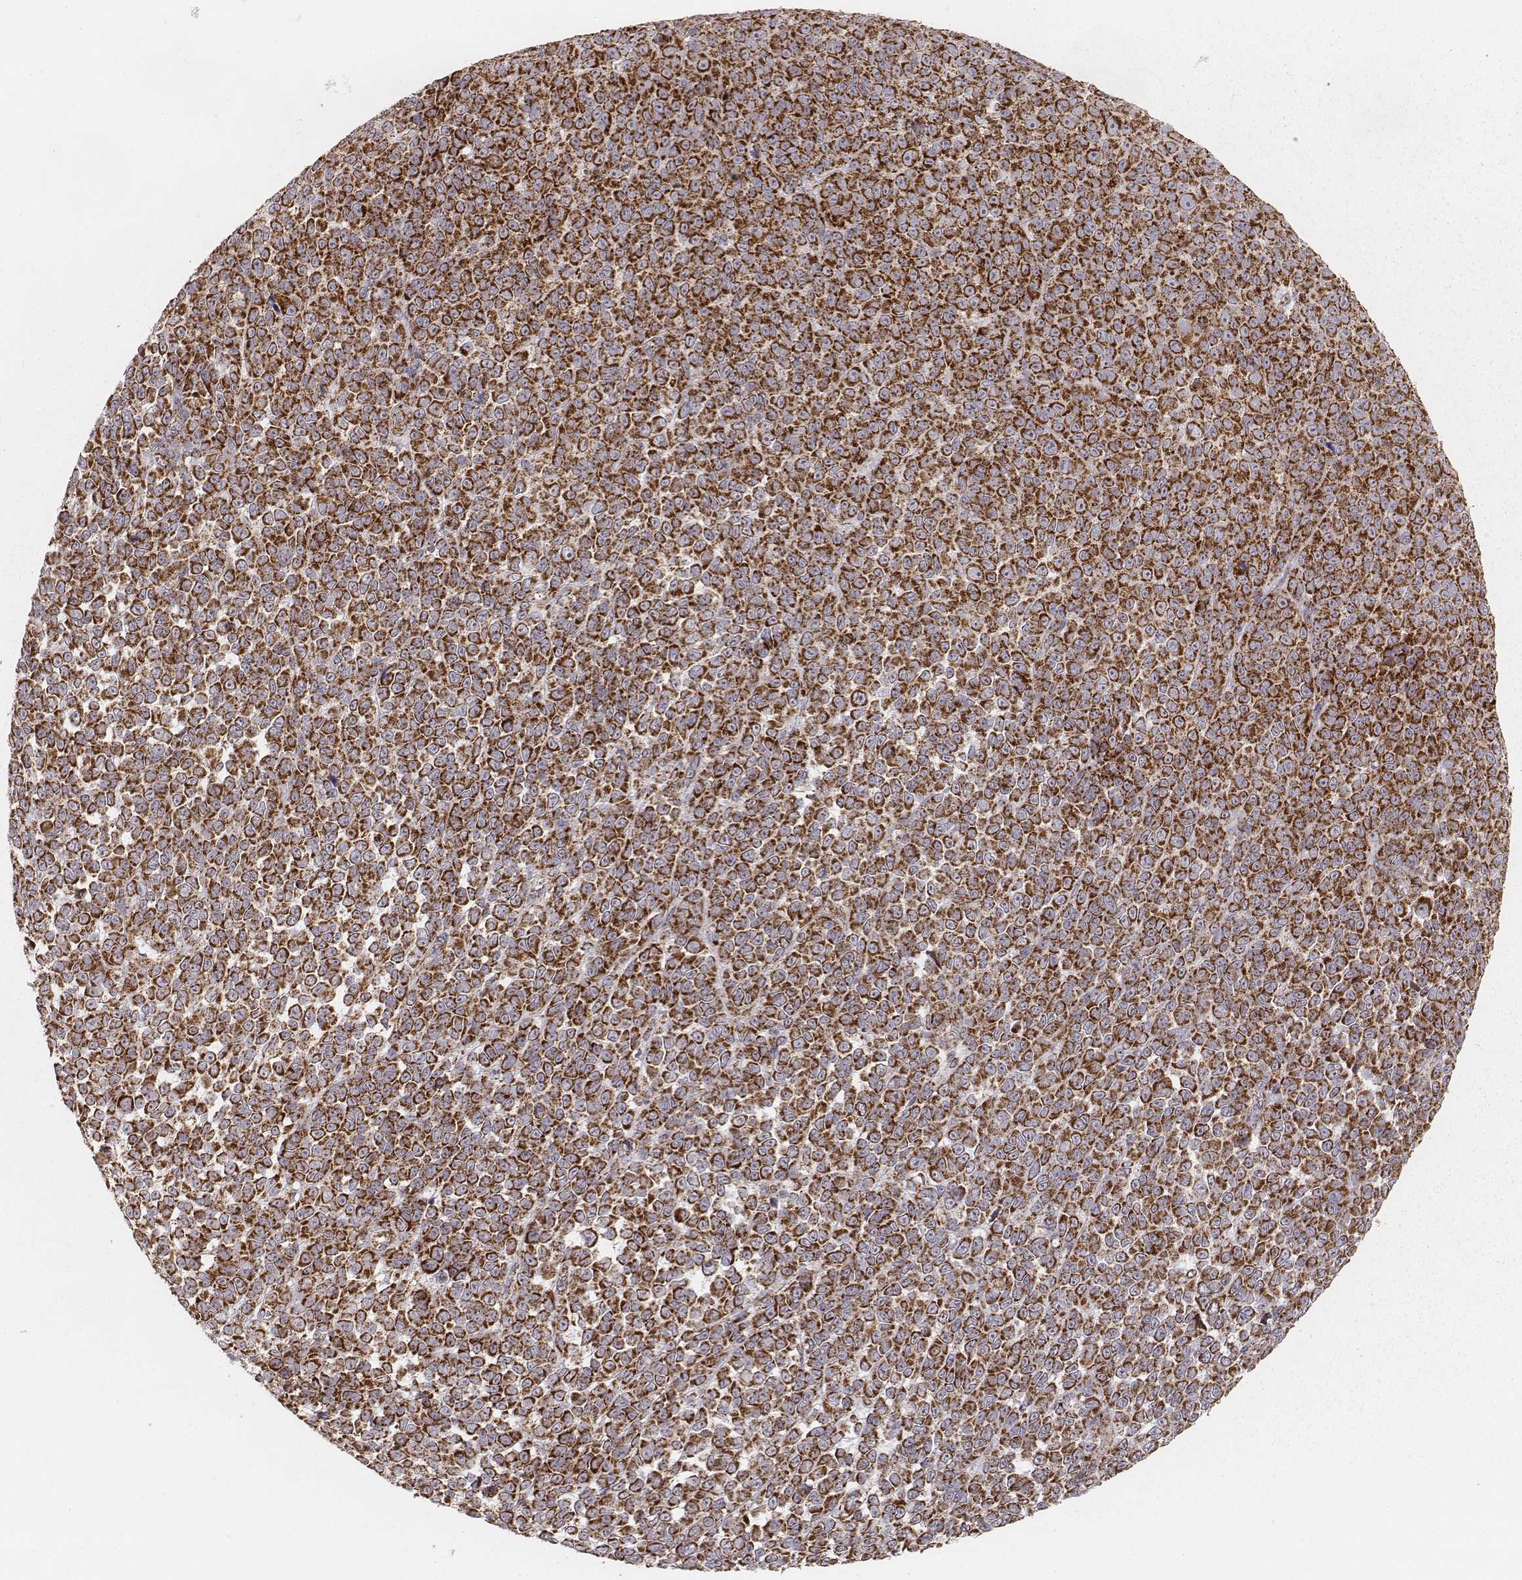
{"staining": {"intensity": "strong", "quantity": ">75%", "location": "cytoplasmic/membranous"}, "tissue": "melanoma", "cell_type": "Tumor cells", "image_type": "cancer", "snomed": [{"axis": "morphology", "description": "Malignant melanoma, NOS"}, {"axis": "topography", "description": "Skin"}], "caption": "Immunohistochemistry (IHC) staining of malignant melanoma, which shows high levels of strong cytoplasmic/membranous positivity in approximately >75% of tumor cells indicating strong cytoplasmic/membranous protein staining. The staining was performed using DAB (3,3'-diaminobenzidine) (brown) for protein detection and nuclei were counterstained in hematoxylin (blue).", "gene": "CS", "patient": {"sex": "female", "age": 95}}